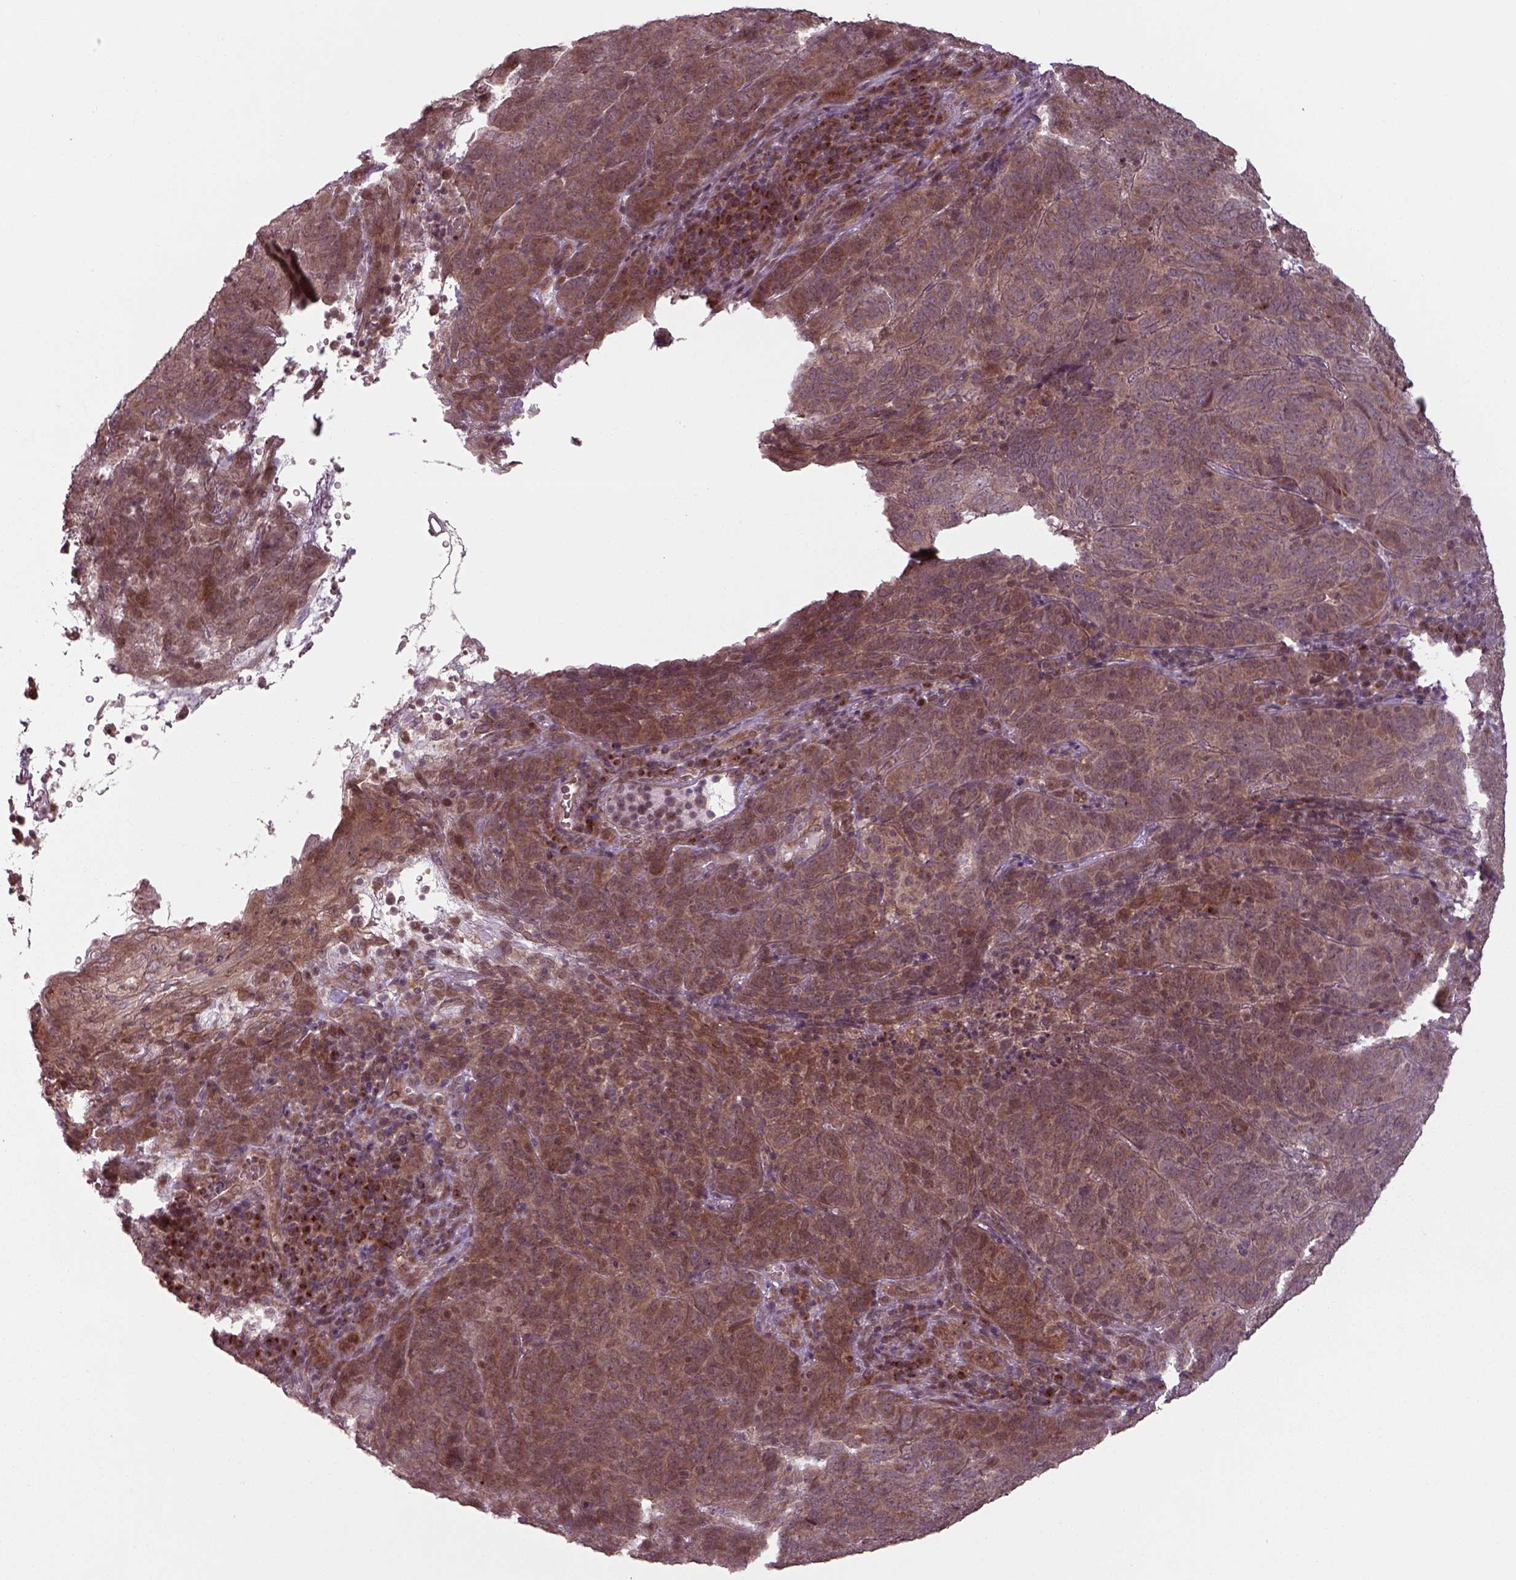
{"staining": {"intensity": "moderate", "quantity": ">75%", "location": "cytoplasmic/membranous"}, "tissue": "skin cancer", "cell_type": "Tumor cells", "image_type": "cancer", "snomed": [{"axis": "morphology", "description": "Squamous cell carcinoma, NOS"}, {"axis": "topography", "description": "Skin"}, {"axis": "topography", "description": "Anal"}], "caption": "An immunohistochemistry (IHC) histopathology image of tumor tissue is shown. Protein staining in brown labels moderate cytoplasmic/membranous positivity in skin squamous cell carcinoma within tumor cells. (DAB (3,3'-diaminobenzidine) IHC with brightfield microscopy, high magnification).", "gene": "CHMP3", "patient": {"sex": "female", "age": 51}}